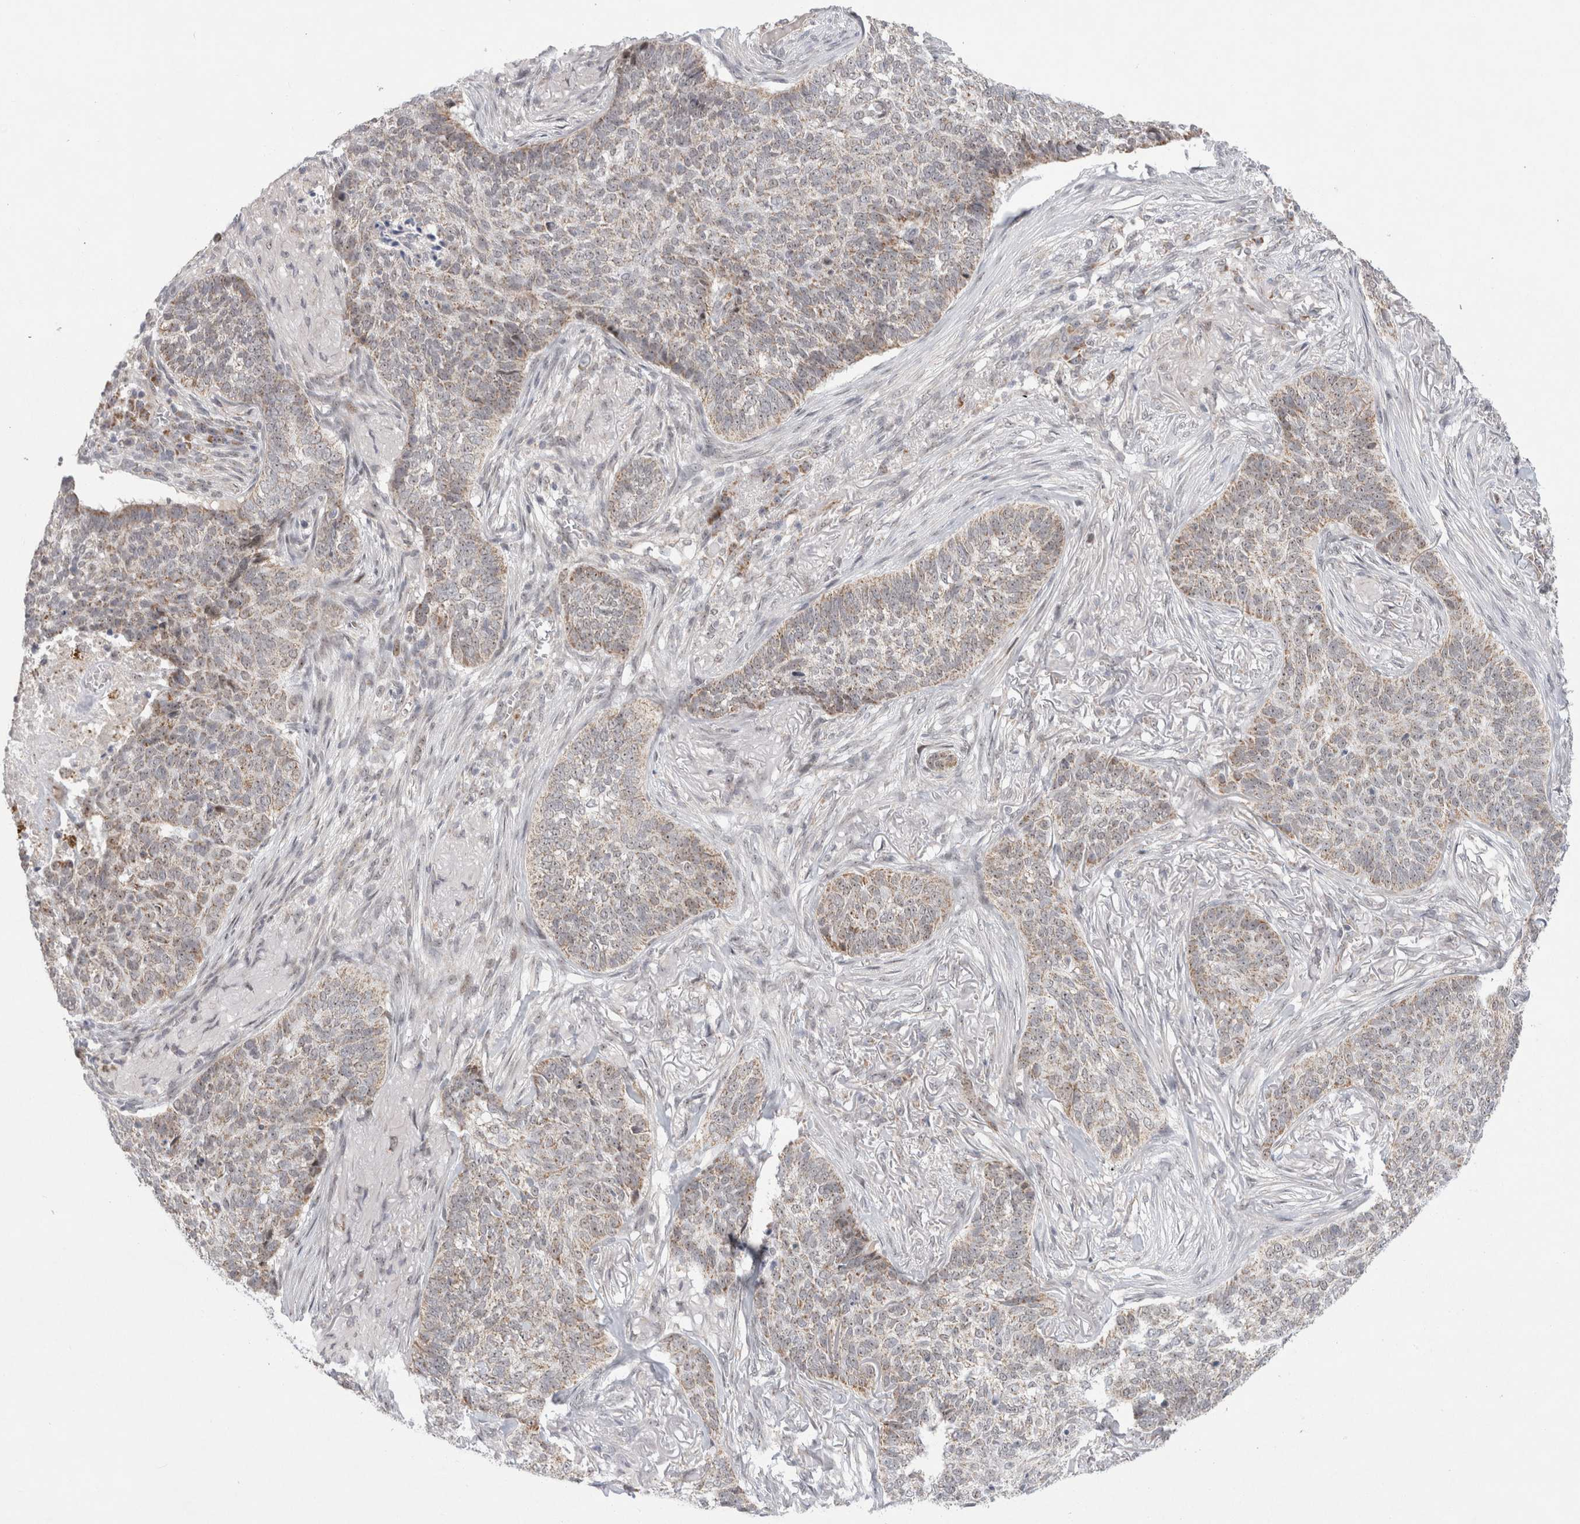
{"staining": {"intensity": "weak", "quantity": "25%-75%", "location": "cytoplasmic/membranous,nuclear"}, "tissue": "skin cancer", "cell_type": "Tumor cells", "image_type": "cancer", "snomed": [{"axis": "morphology", "description": "Basal cell carcinoma"}, {"axis": "topography", "description": "Skin"}], "caption": "Protein expression analysis of human basal cell carcinoma (skin) reveals weak cytoplasmic/membranous and nuclear positivity in about 25%-75% of tumor cells.", "gene": "MRPL37", "patient": {"sex": "male", "age": 85}}